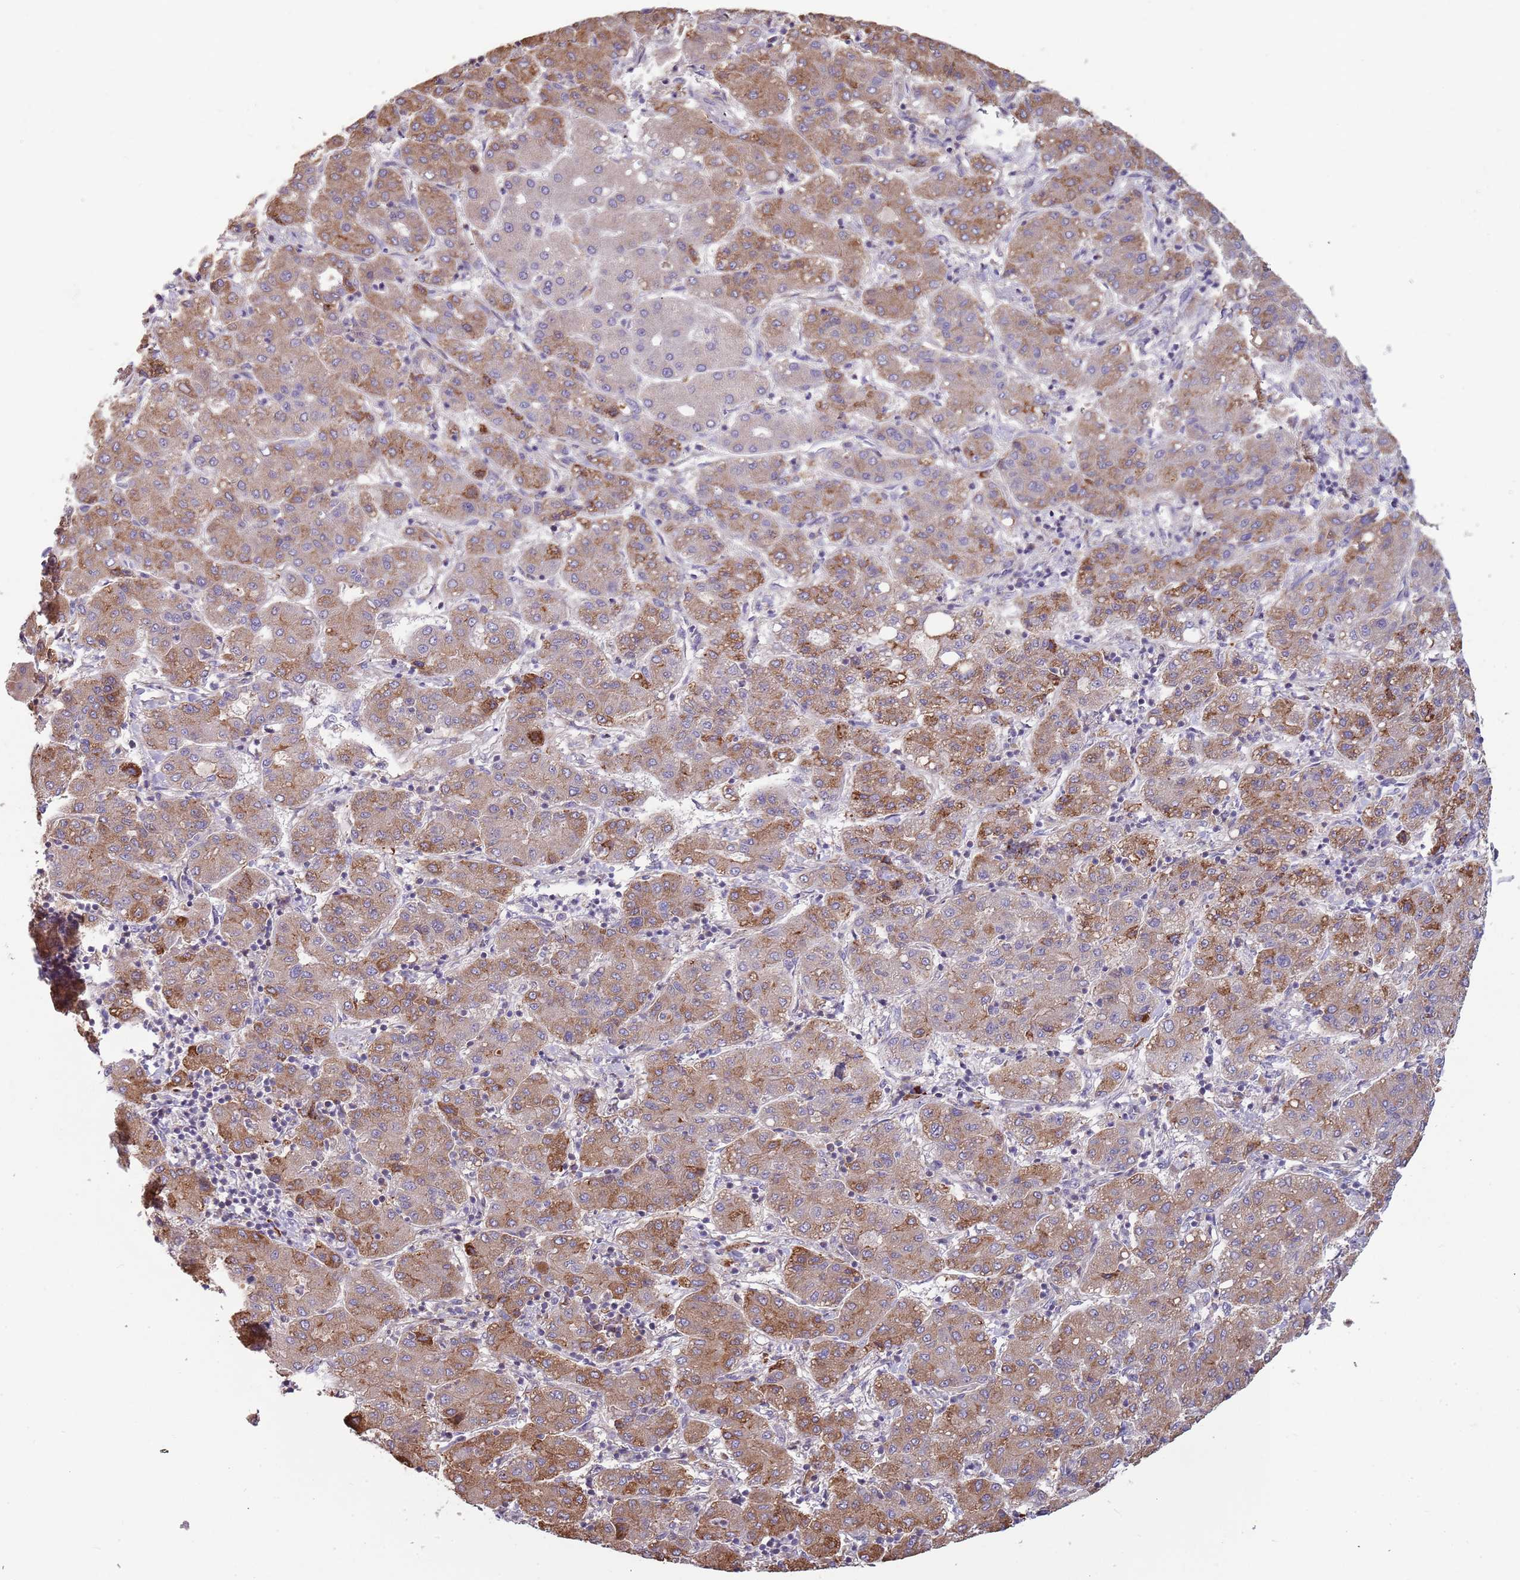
{"staining": {"intensity": "moderate", "quantity": ">75%", "location": "cytoplasmic/membranous"}, "tissue": "liver cancer", "cell_type": "Tumor cells", "image_type": "cancer", "snomed": [{"axis": "morphology", "description": "Carcinoma, Hepatocellular, NOS"}, {"axis": "topography", "description": "Liver"}], "caption": "Brown immunohistochemical staining in hepatocellular carcinoma (liver) demonstrates moderate cytoplasmic/membranous expression in approximately >75% of tumor cells. The protein of interest is stained brown, and the nuclei are stained in blue (DAB (3,3'-diaminobenzidine) IHC with brightfield microscopy, high magnification).", "gene": "SUSD1", "patient": {"sex": "male", "age": 65}}